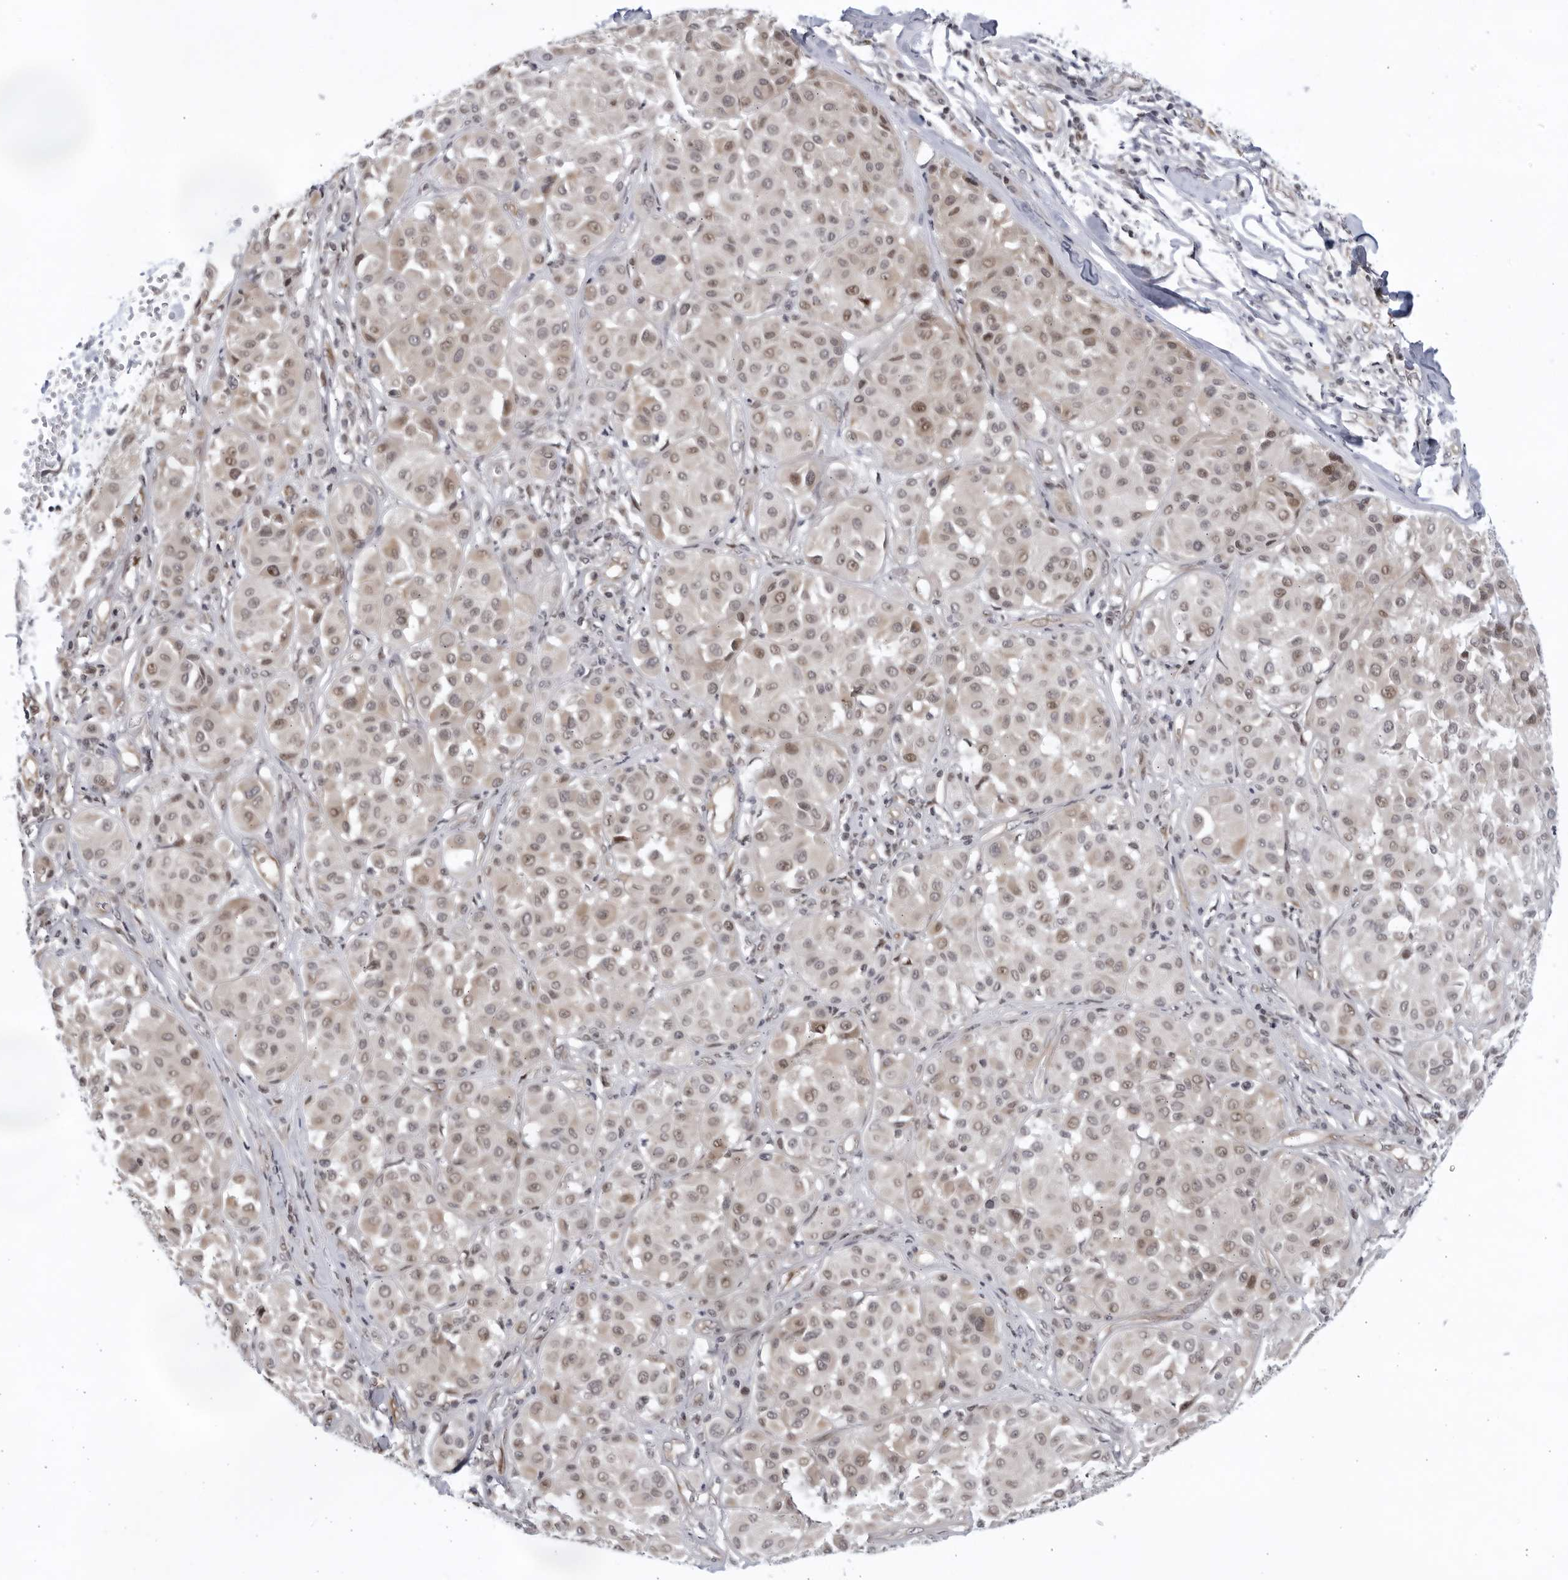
{"staining": {"intensity": "moderate", "quantity": "<25%", "location": "nuclear"}, "tissue": "melanoma", "cell_type": "Tumor cells", "image_type": "cancer", "snomed": [{"axis": "morphology", "description": "Malignant melanoma, Metastatic site"}, {"axis": "topography", "description": "Soft tissue"}], "caption": "Immunohistochemical staining of melanoma exhibits low levels of moderate nuclear protein expression in about <25% of tumor cells.", "gene": "ITGB3BP", "patient": {"sex": "male", "age": 41}}